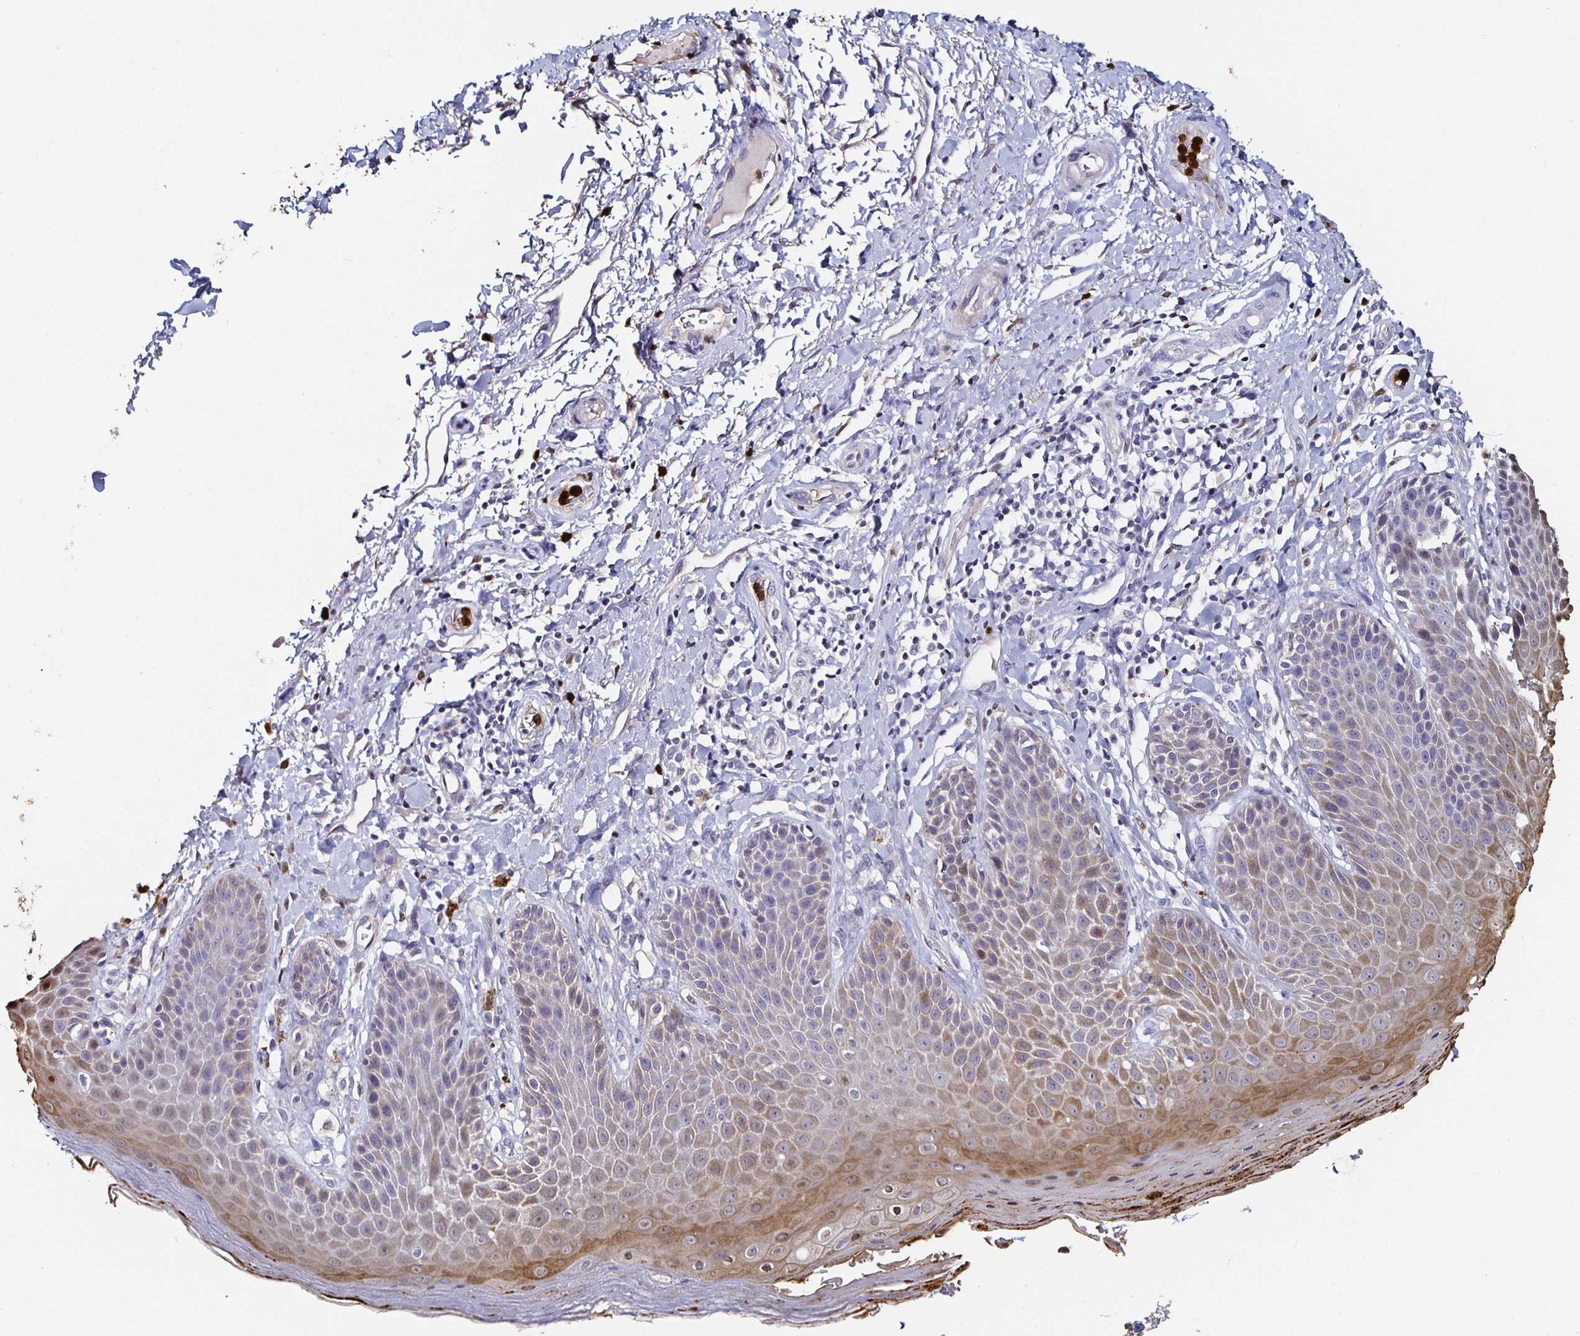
{"staining": {"intensity": "moderate", "quantity": "<25%", "location": "cytoplasmic/membranous"}, "tissue": "skin", "cell_type": "Epidermal cells", "image_type": "normal", "snomed": [{"axis": "morphology", "description": "Normal tissue, NOS"}, {"axis": "topography", "description": "Anal"}, {"axis": "topography", "description": "Peripheral nerve tissue"}], "caption": "IHC image of normal human skin stained for a protein (brown), which demonstrates low levels of moderate cytoplasmic/membranous expression in approximately <25% of epidermal cells.", "gene": "TLR4", "patient": {"sex": "male", "age": 51}}